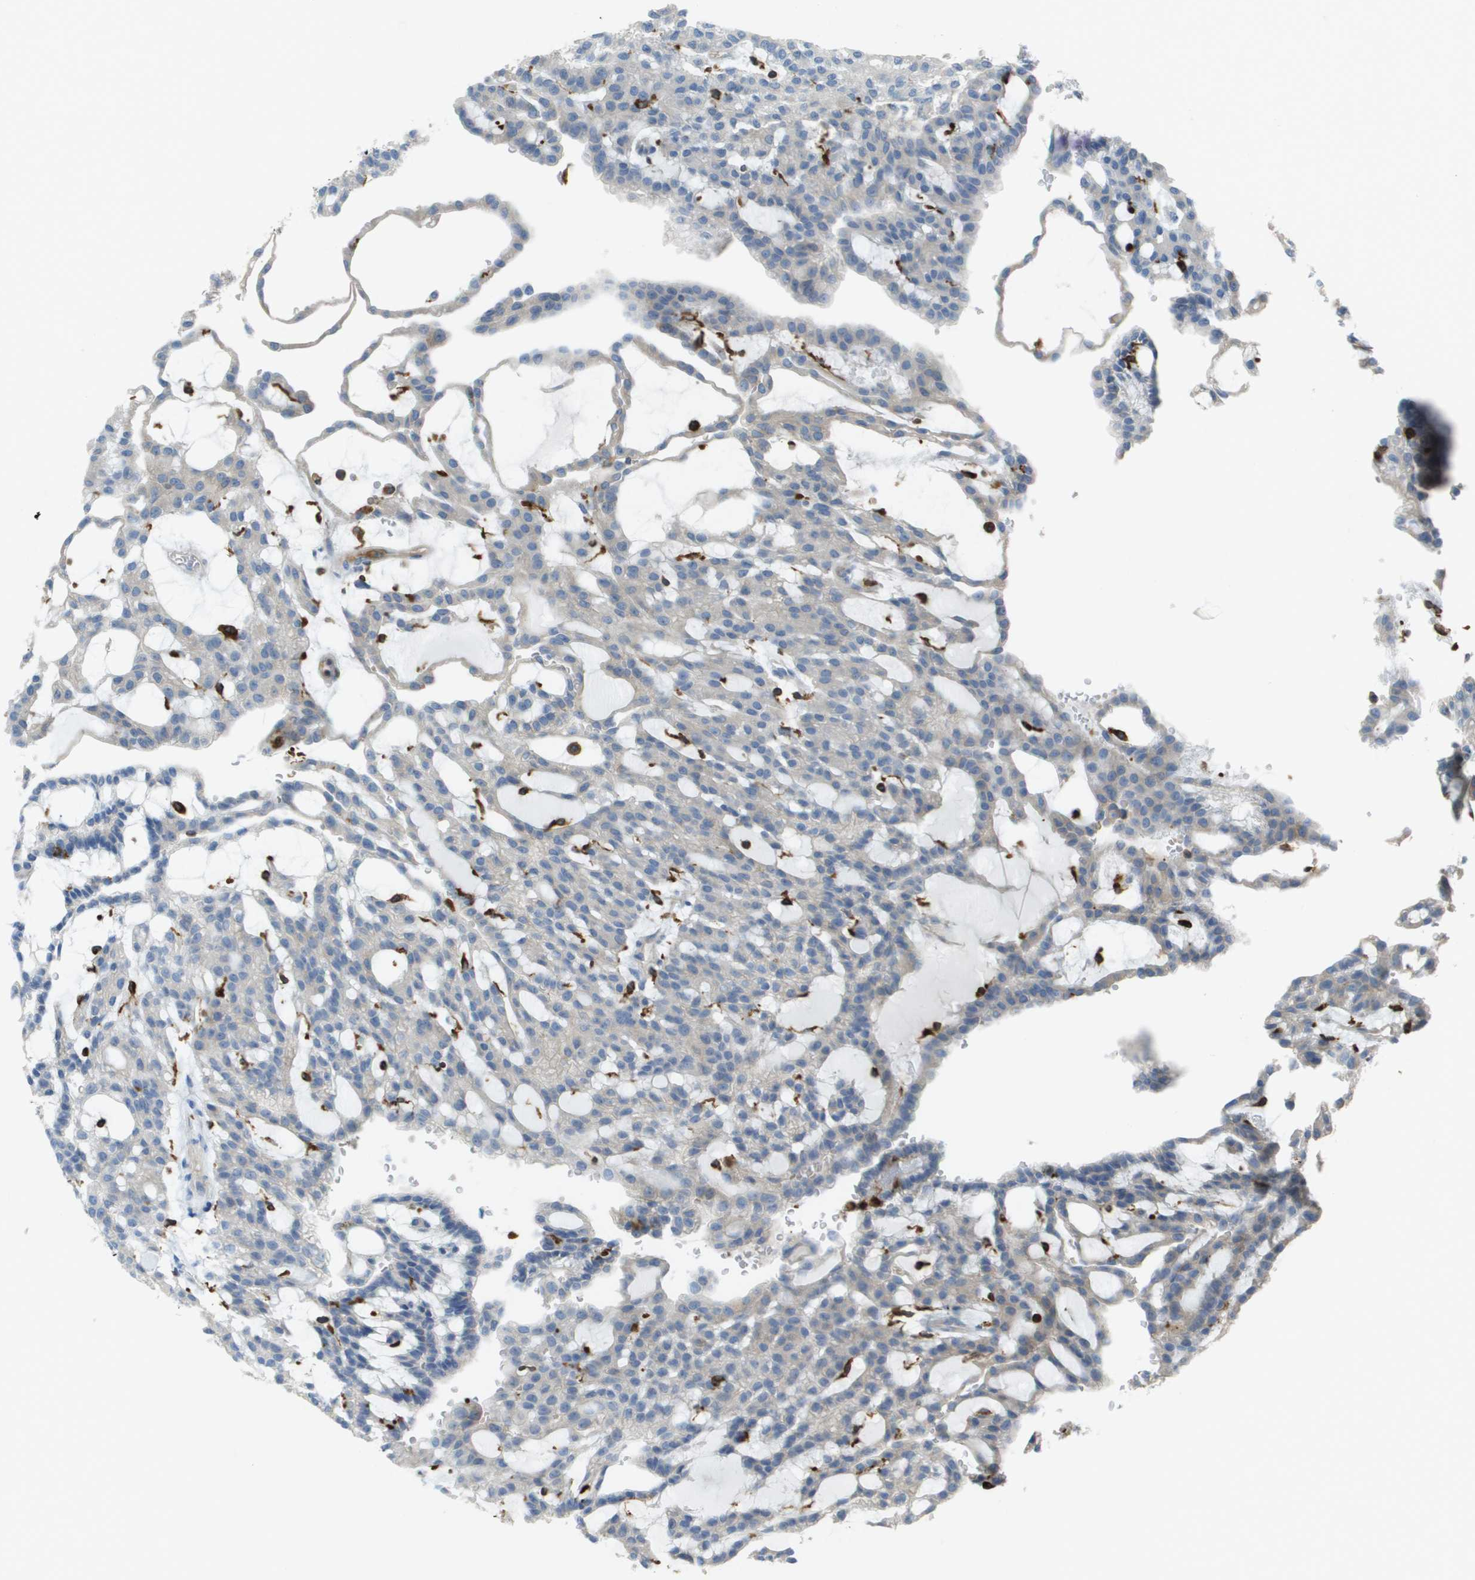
{"staining": {"intensity": "negative", "quantity": "none", "location": "none"}, "tissue": "renal cancer", "cell_type": "Tumor cells", "image_type": "cancer", "snomed": [{"axis": "morphology", "description": "Adenocarcinoma, NOS"}, {"axis": "topography", "description": "Kidney"}], "caption": "Human renal cancer stained for a protein using IHC shows no positivity in tumor cells.", "gene": "APBB1IP", "patient": {"sex": "male", "age": 63}}